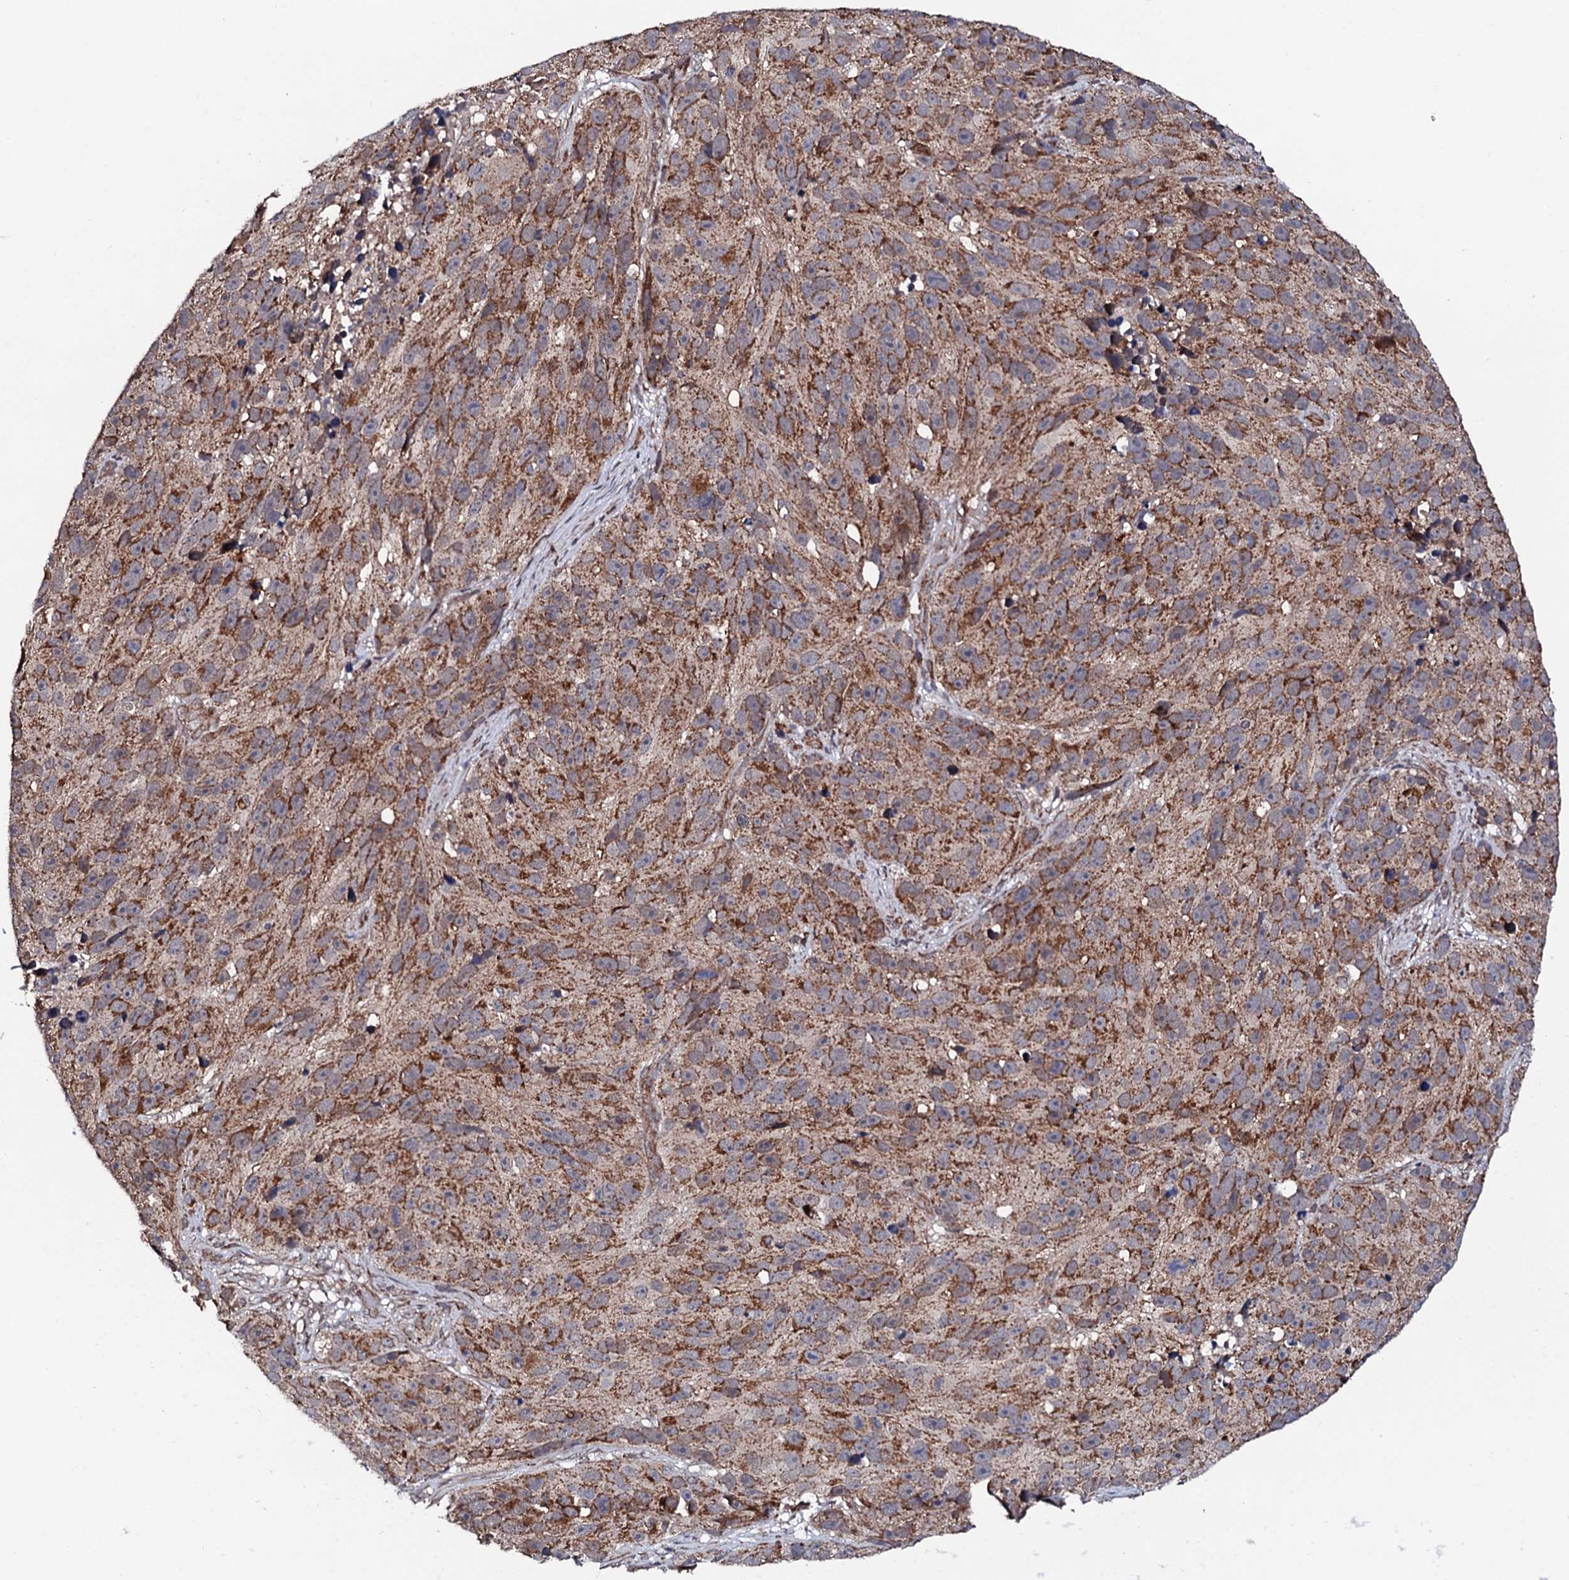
{"staining": {"intensity": "moderate", "quantity": ">75%", "location": "cytoplasmic/membranous"}, "tissue": "melanoma", "cell_type": "Tumor cells", "image_type": "cancer", "snomed": [{"axis": "morphology", "description": "Malignant melanoma, NOS"}, {"axis": "topography", "description": "Skin"}], "caption": "A brown stain labels moderate cytoplasmic/membranous expression of a protein in malignant melanoma tumor cells. The protein of interest is shown in brown color, while the nuclei are stained blue.", "gene": "MTIF3", "patient": {"sex": "male", "age": 84}}